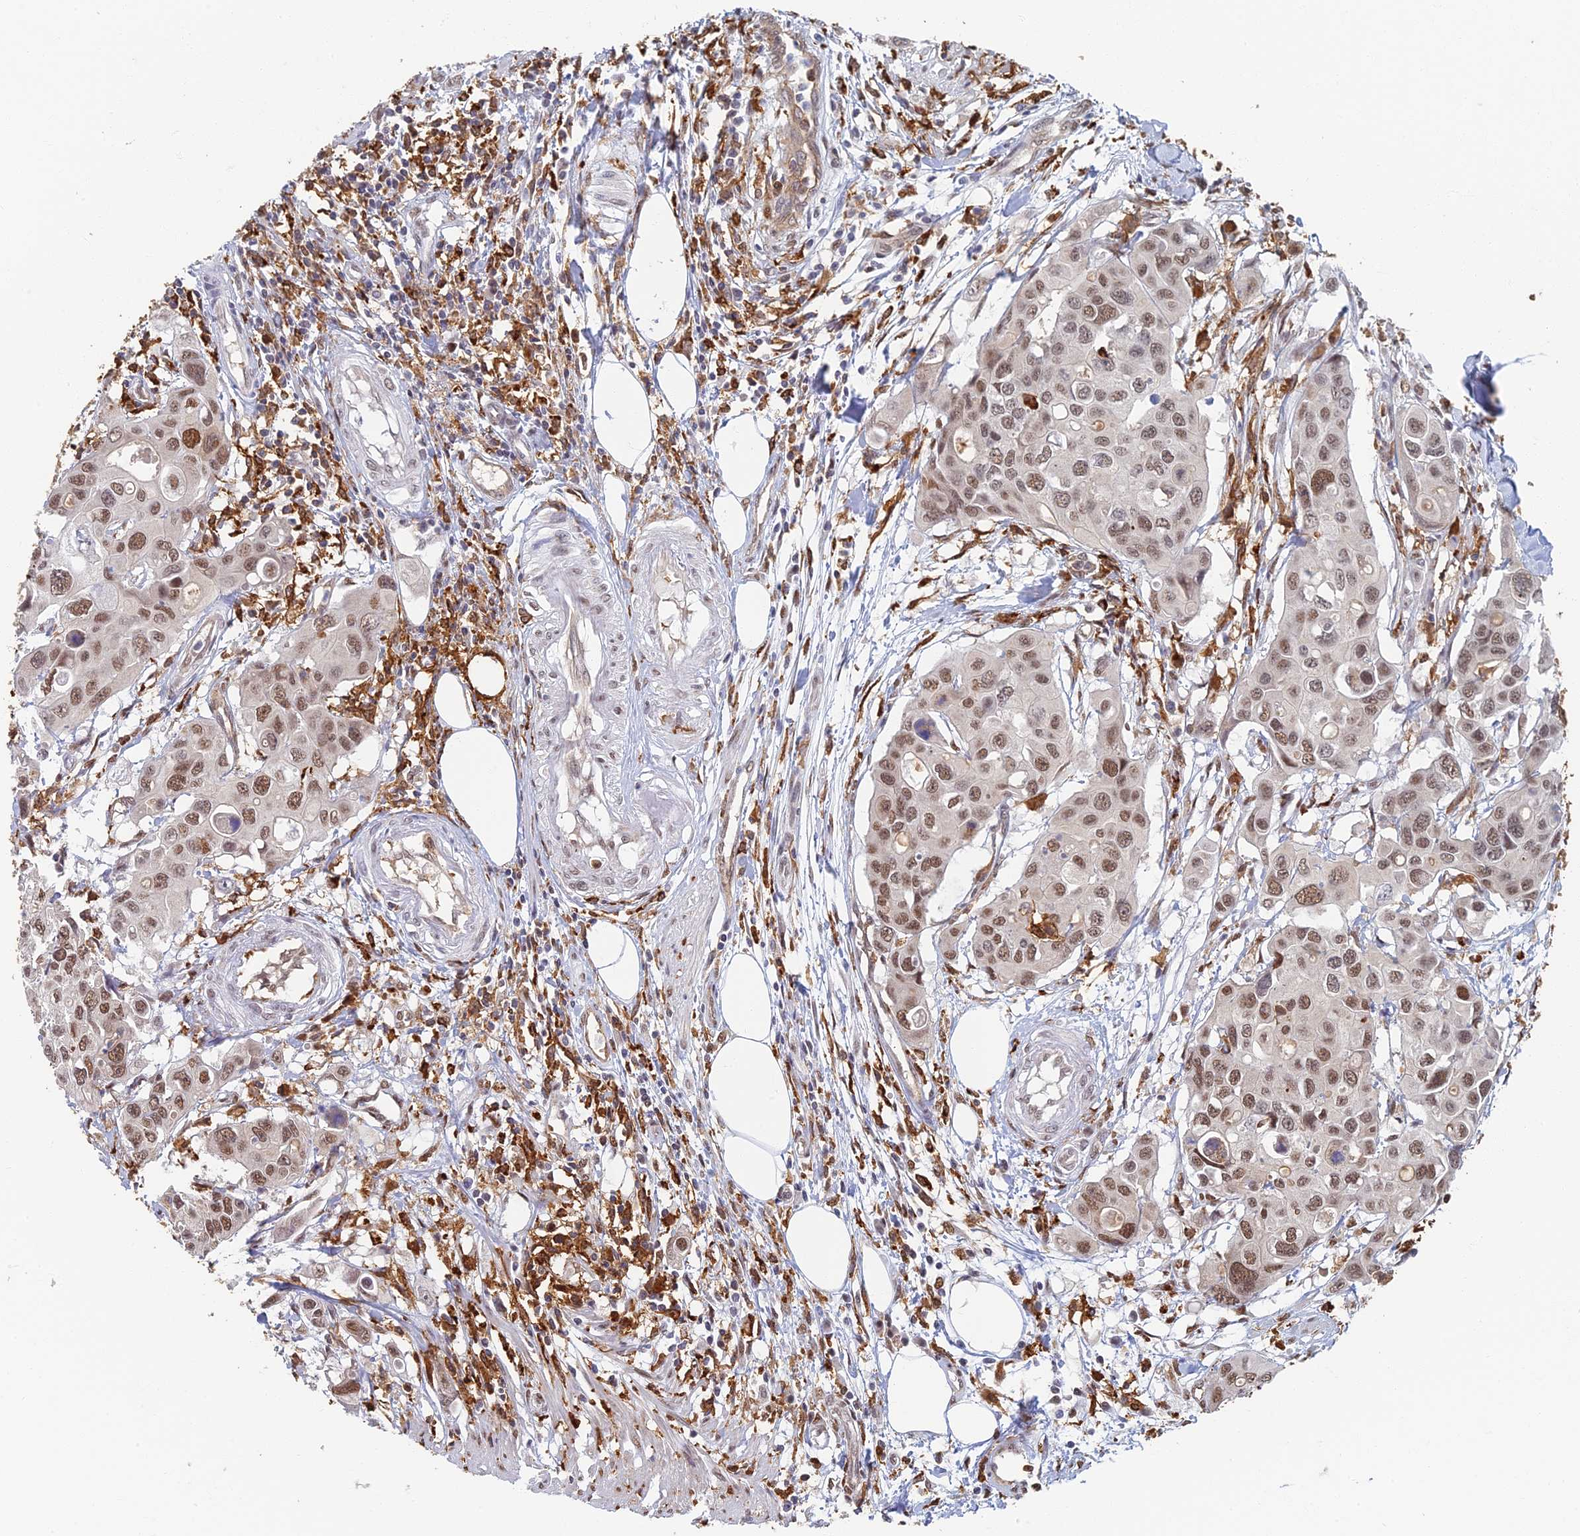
{"staining": {"intensity": "moderate", "quantity": ">75%", "location": "nuclear"}, "tissue": "colorectal cancer", "cell_type": "Tumor cells", "image_type": "cancer", "snomed": [{"axis": "morphology", "description": "Adenocarcinoma, NOS"}, {"axis": "topography", "description": "Colon"}], "caption": "Moderate nuclear staining is present in about >75% of tumor cells in colorectal cancer (adenocarcinoma). (Brightfield microscopy of DAB IHC at high magnification).", "gene": "GPATCH1", "patient": {"sex": "male", "age": 77}}